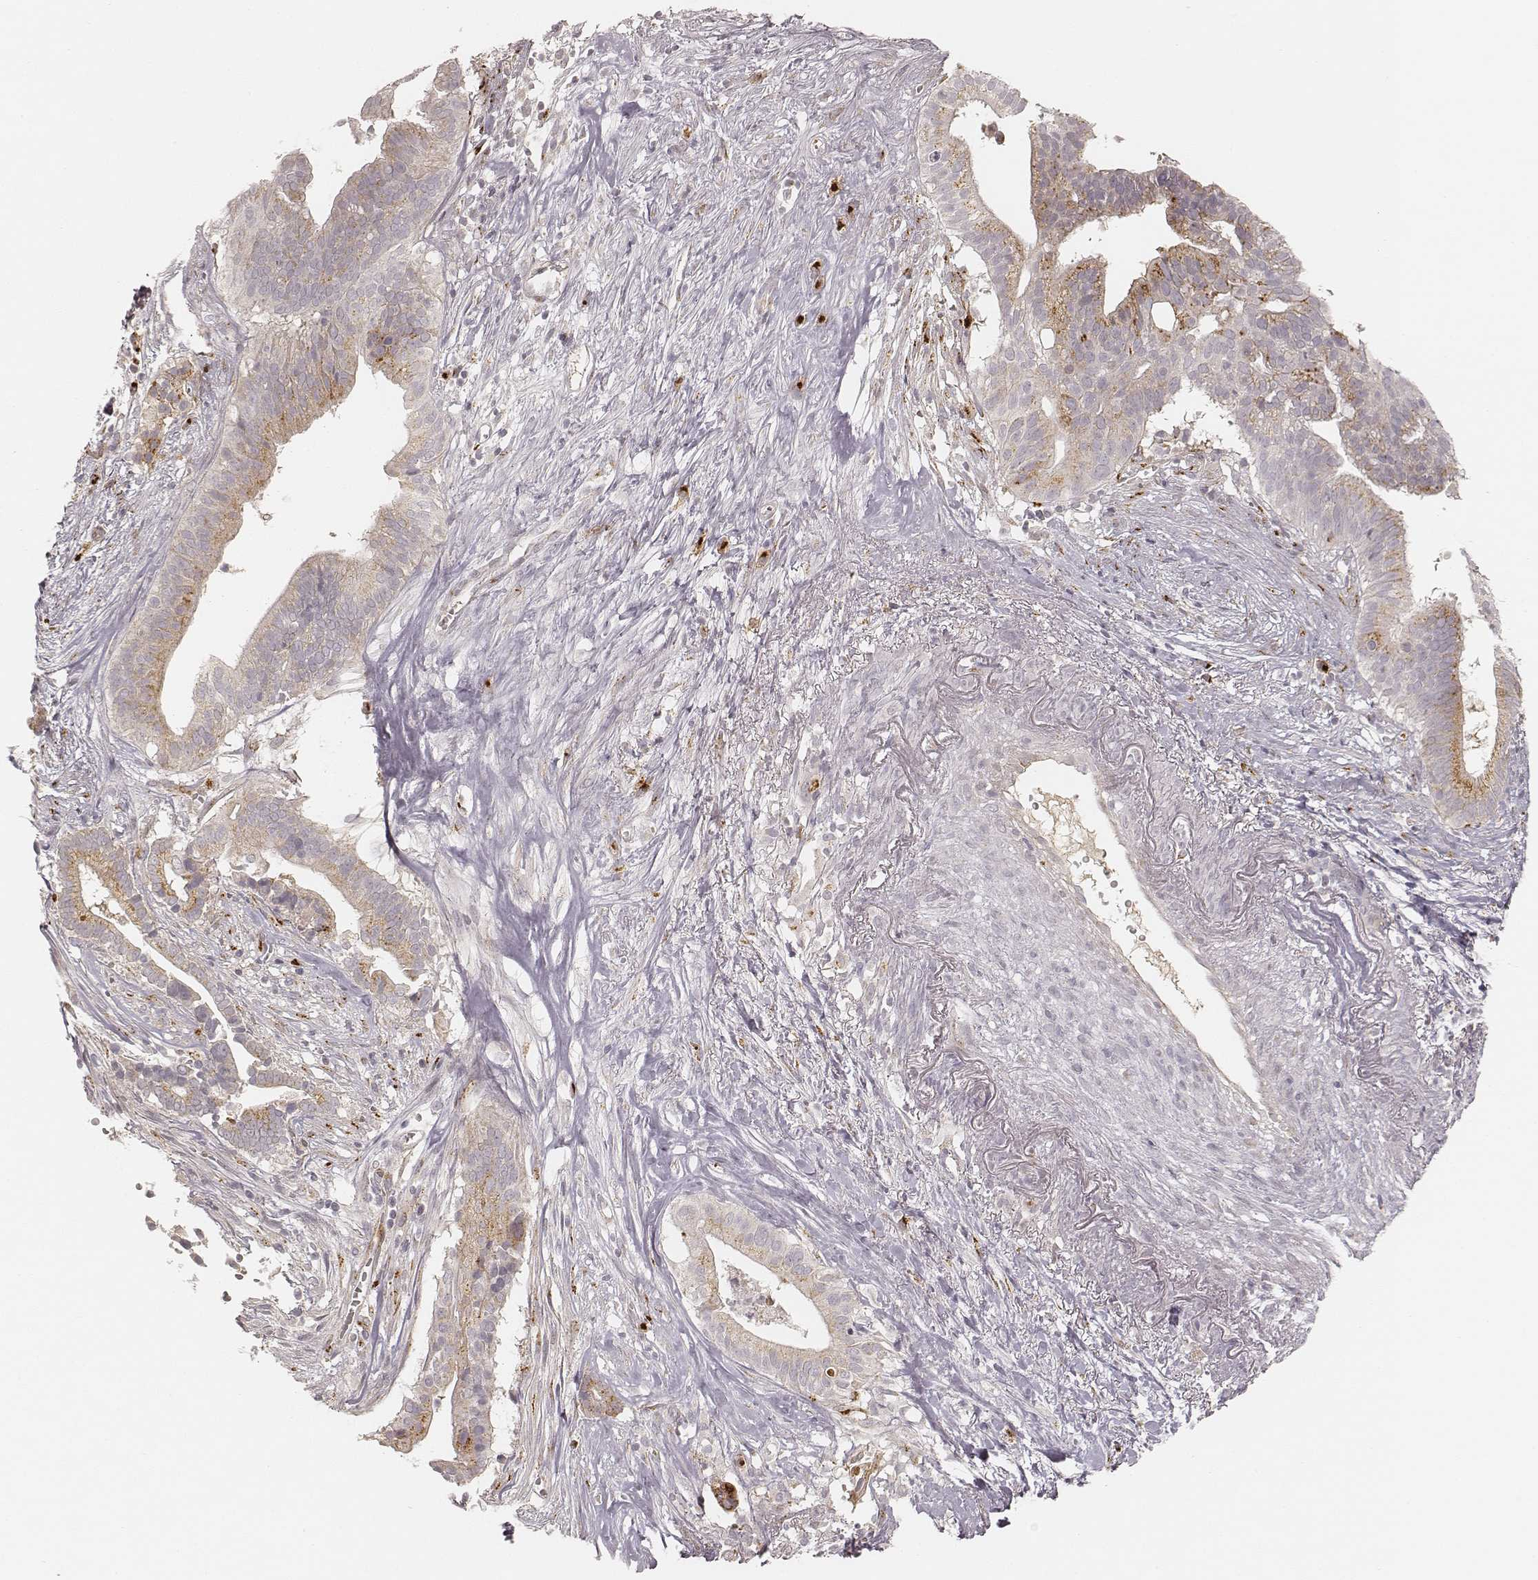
{"staining": {"intensity": "moderate", "quantity": "25%-75%", "location": "cytoplasmic/membranous"}, "tissue": "pancreatic cancer", "cell_type": "Tumor cells", "image_type": "cancer", "snomed": [{"axis": "morphology", "description": "Adenocarcinoma, NOS"}, {"axis": "topography", "description": "Pancreas"}], "caption": "IHC of pancreatic adenocarcinoma reveals medium levels of moderate cytoplasmic/membranous expression in about 25%-75% of tumor cells. Nuclei are stained in blue.", "gene": "GORASP2", "patient": {"sex": "male", "age": 61}}